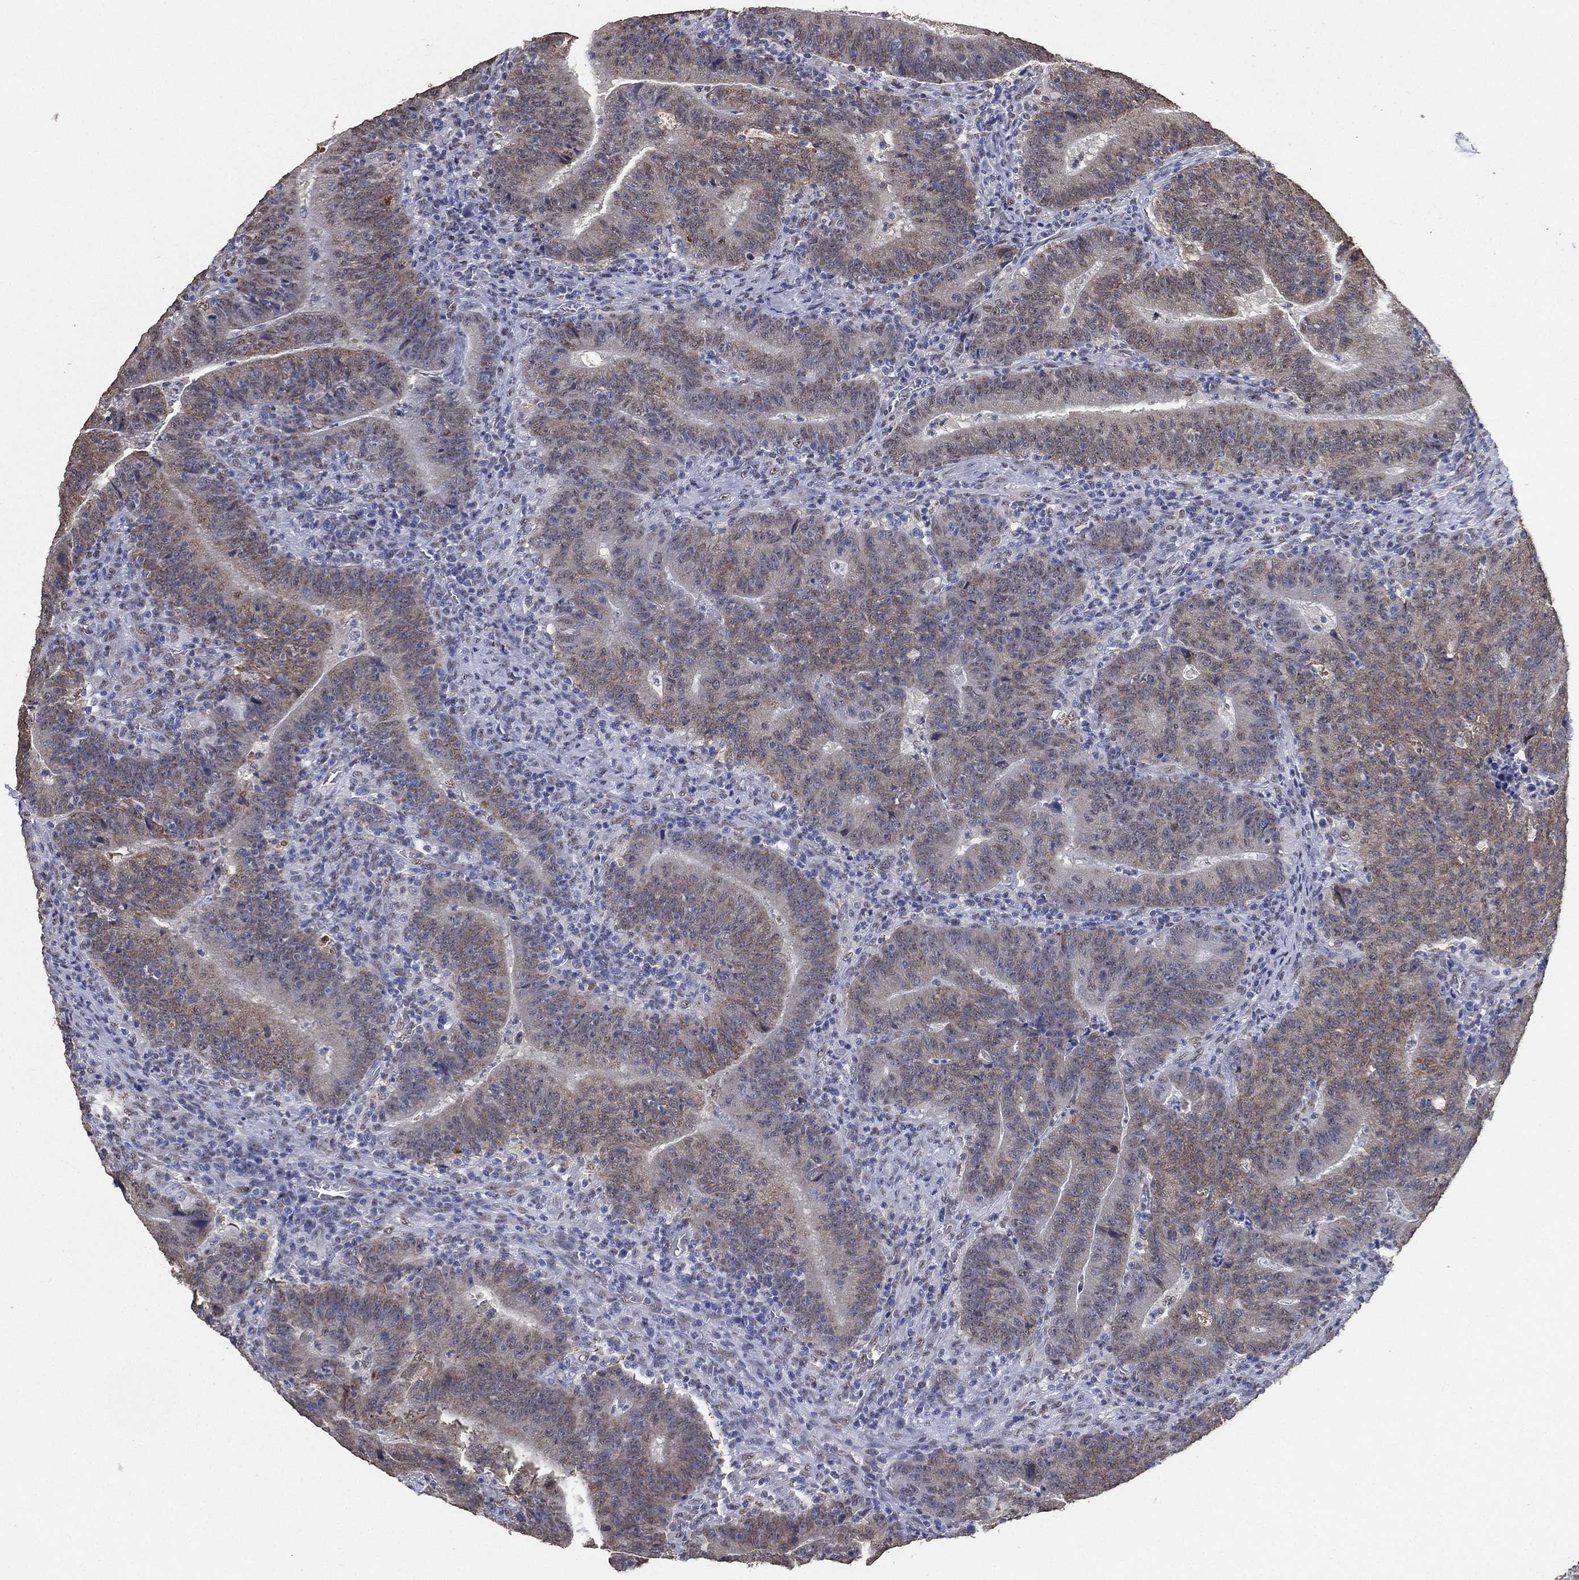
{"staining": {"intensity": "weak", "quantity": "25%-75%", "location": "cytoplasmic/membranous"}, "tissue": "colorectal cancer", "cell_type": "Tumor cells", "image_type": "cancer", "snomed": [{"axis": "morphology", "description": "Adenocarcinoma, NOS"}, {"axis": "topography", "description": "Colon"}], "caption": "Adenocarcinoma (colorectal) stained for a protein demonstrates weak cytoplasmic/membranous positivity in tumor cells.", "gene": "ALDH7A1", "patient": {"sex": "female", "age": 75}}